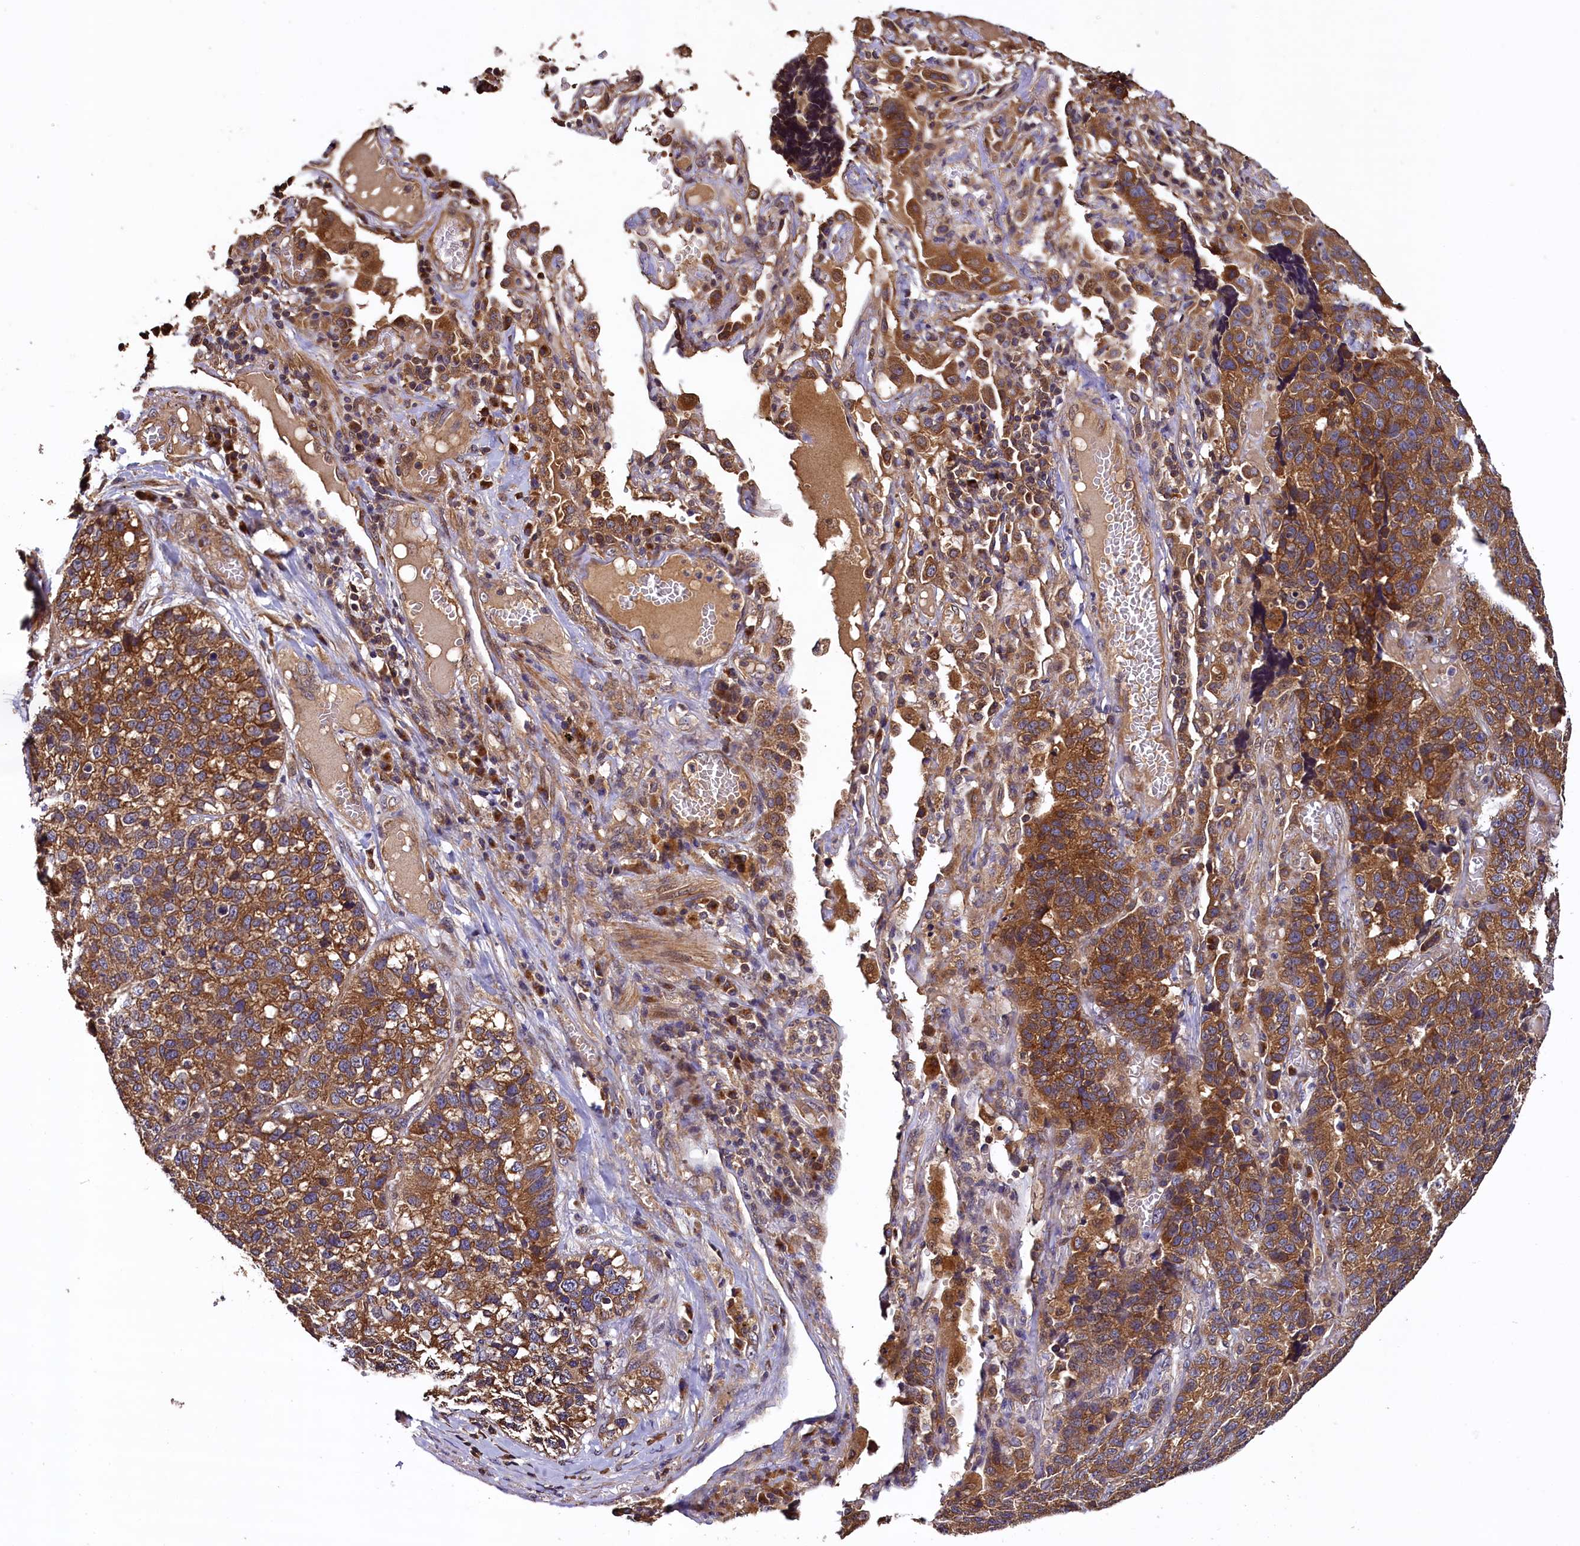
{"staining": {"intensity": "strong", "quantity": ">75%", "location": "cytoplasmic/membranous"}, "tissue": "lung cancer", "cell_type": "Tumor cells", "image_type": "cancer", "snomed": [{"axis": "morphology", "description": "Adenocarcinoma, NOS"}, {"axis": "topography", "description": "Lung"}], "caption": "Immunohistochemistry (IHC) histopathology image of neoplastic tissue: human lung cancer stained using immunohistochemistry shows high levels of strong protein expression localized specifically in the cytoplasmic/membranous of tumor cells, appearing as a cytoplasmic/membranous brown color.", "gene": "KLC2", "patient": {"sex": "male", "age": 49}}